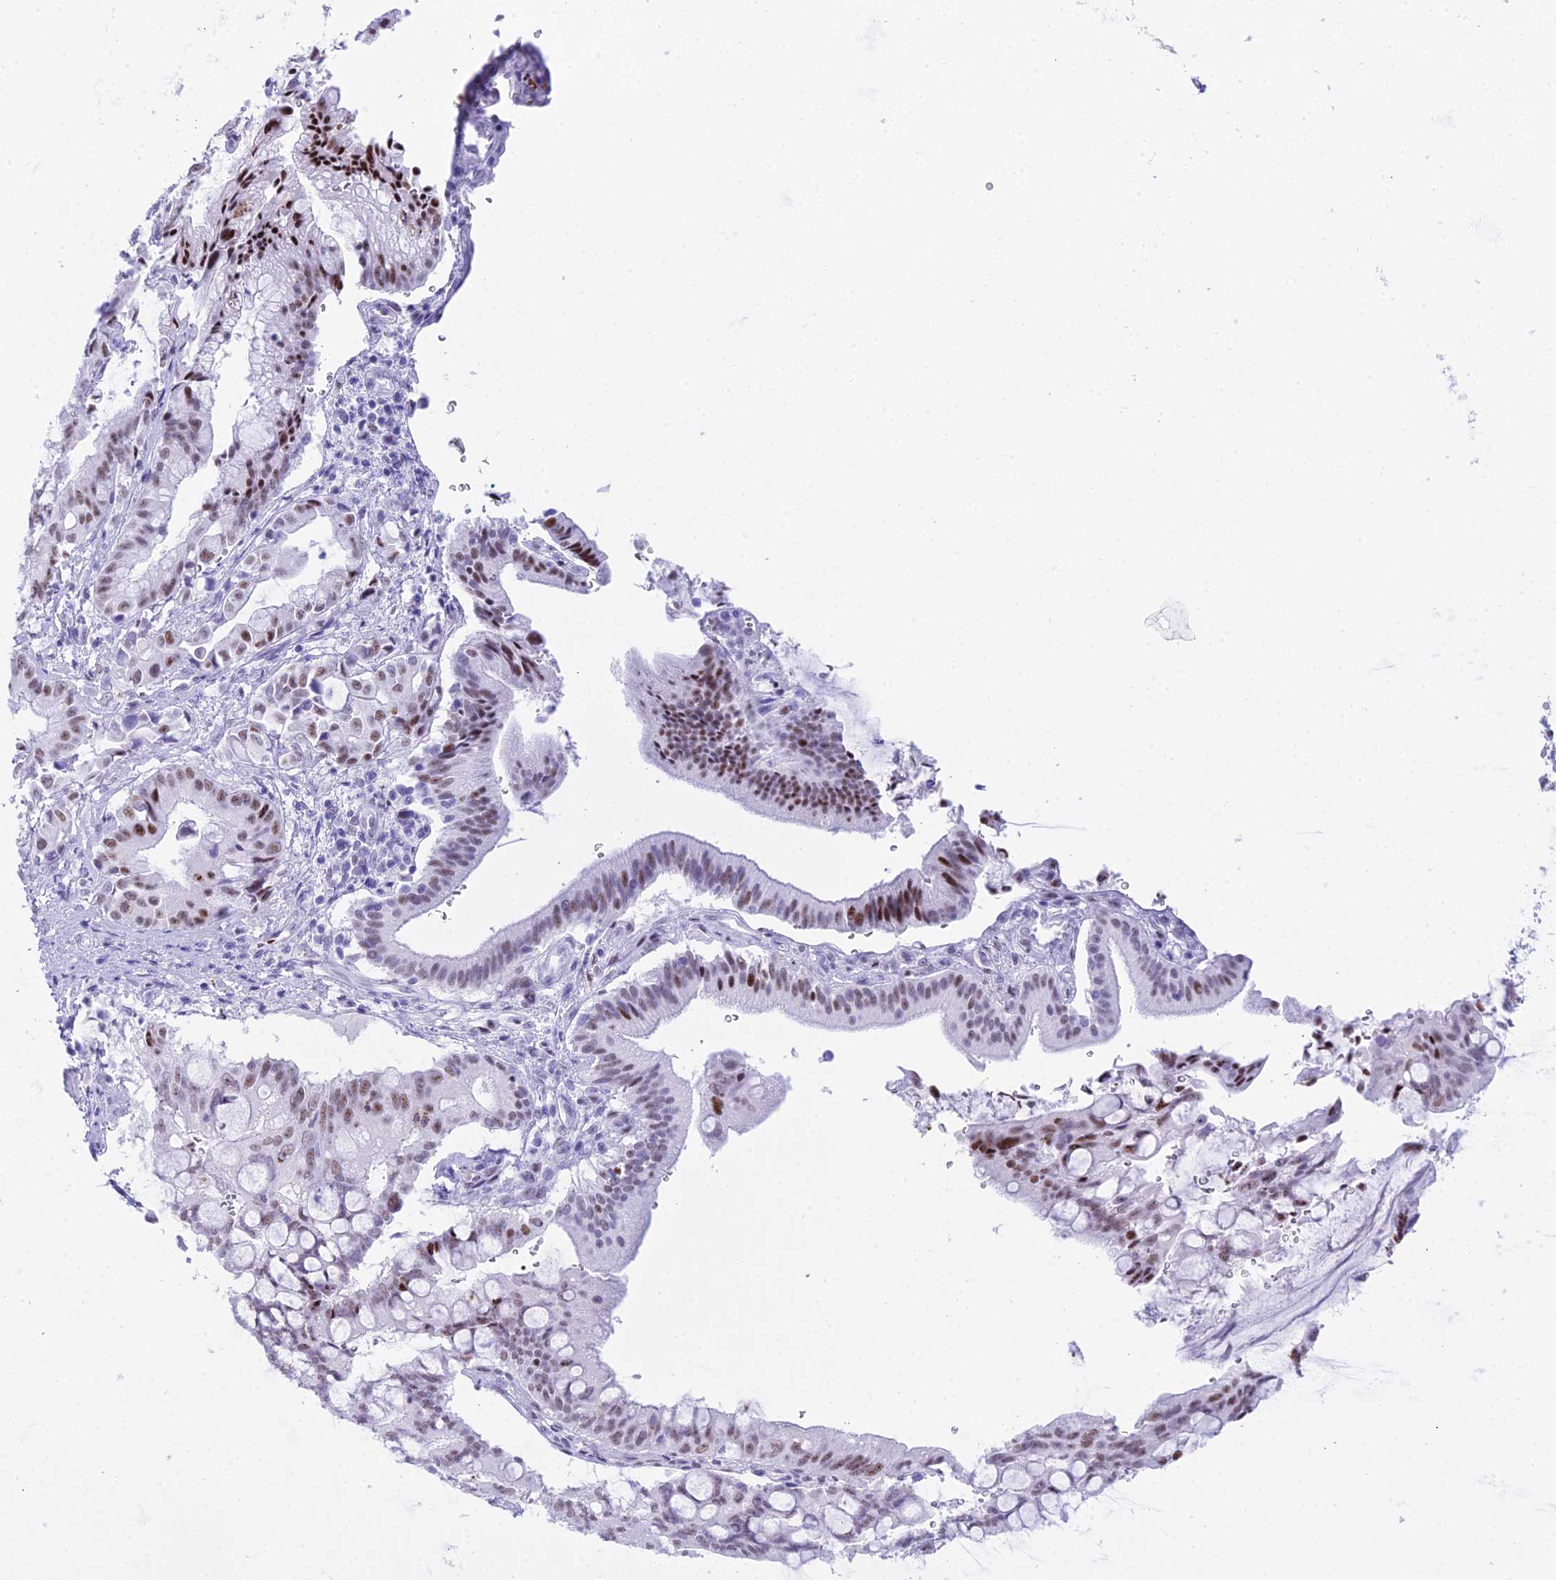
{"staining": {"intensity": "moderate", "quantity": ">75%", "location": "nuclear"}, "tissue": "pancreatic cancer", "cell_type": "Tumor cells", "image_type": "cancer", "snomed": [{"axis": "morphology", "description": "Adenocarcinoma, NOS"}, {"axis": "topography", "description": "Pancreas"}], "caption": "There is medium levels of moderate nuclear staining in tumor cells of pancreatic cancer (adenocarcinoma), as demonstrated by immunohistochemical staining (brown color).", "gene": "RNPS1", "patient": {"sex": "male", "age": 68}}